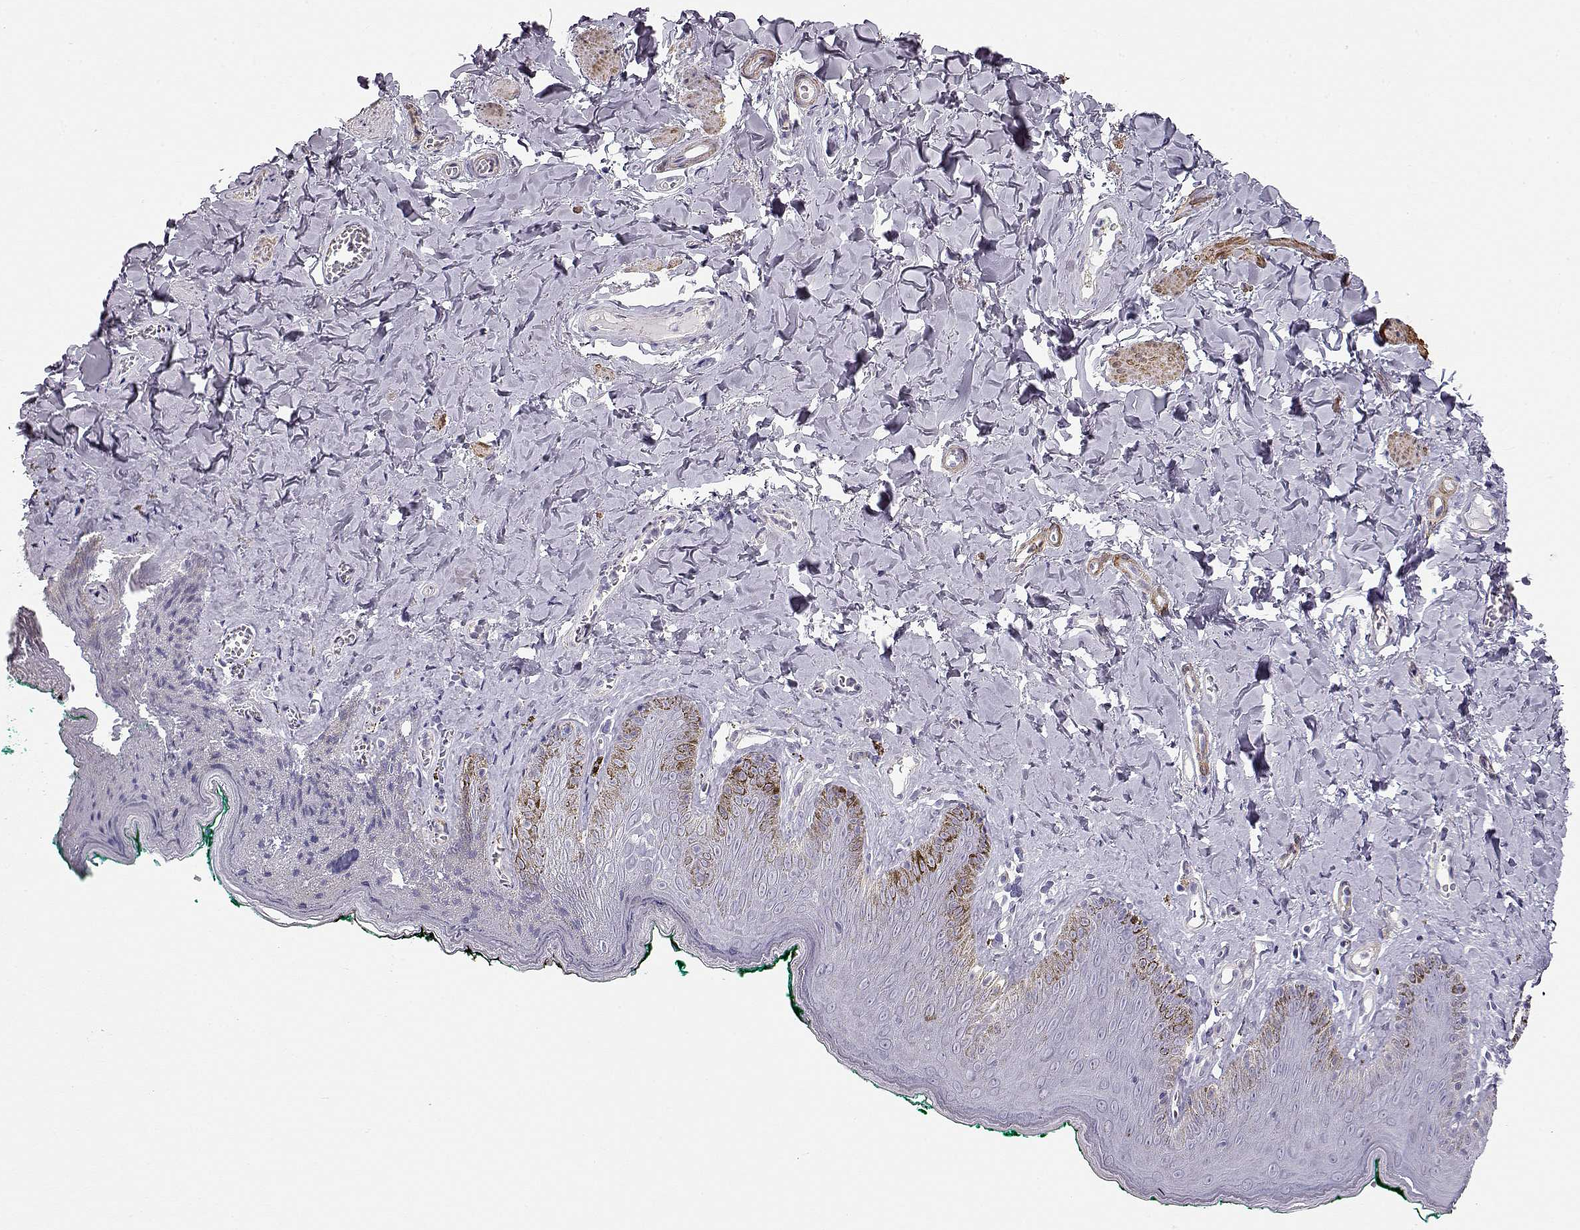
{"staining": {"intensity": "negative", "quantity": "none", "location": "none"}, "tissue": "skin", "cell_type": "Epidermal cells", "image_type": "normal", "snomed": [{"axis": "morphology", "description": "Normal tissue, NOS"}, {"axis": "topography", "description": "Vulva"}], "caption": "Immunohistochemistry micrograph of normal skin: human skin stained with DAB displays no significant protein expression in epidermal cells.", "gene": "SLITRK3", "patient": {"sex": "female", "age": 66}}